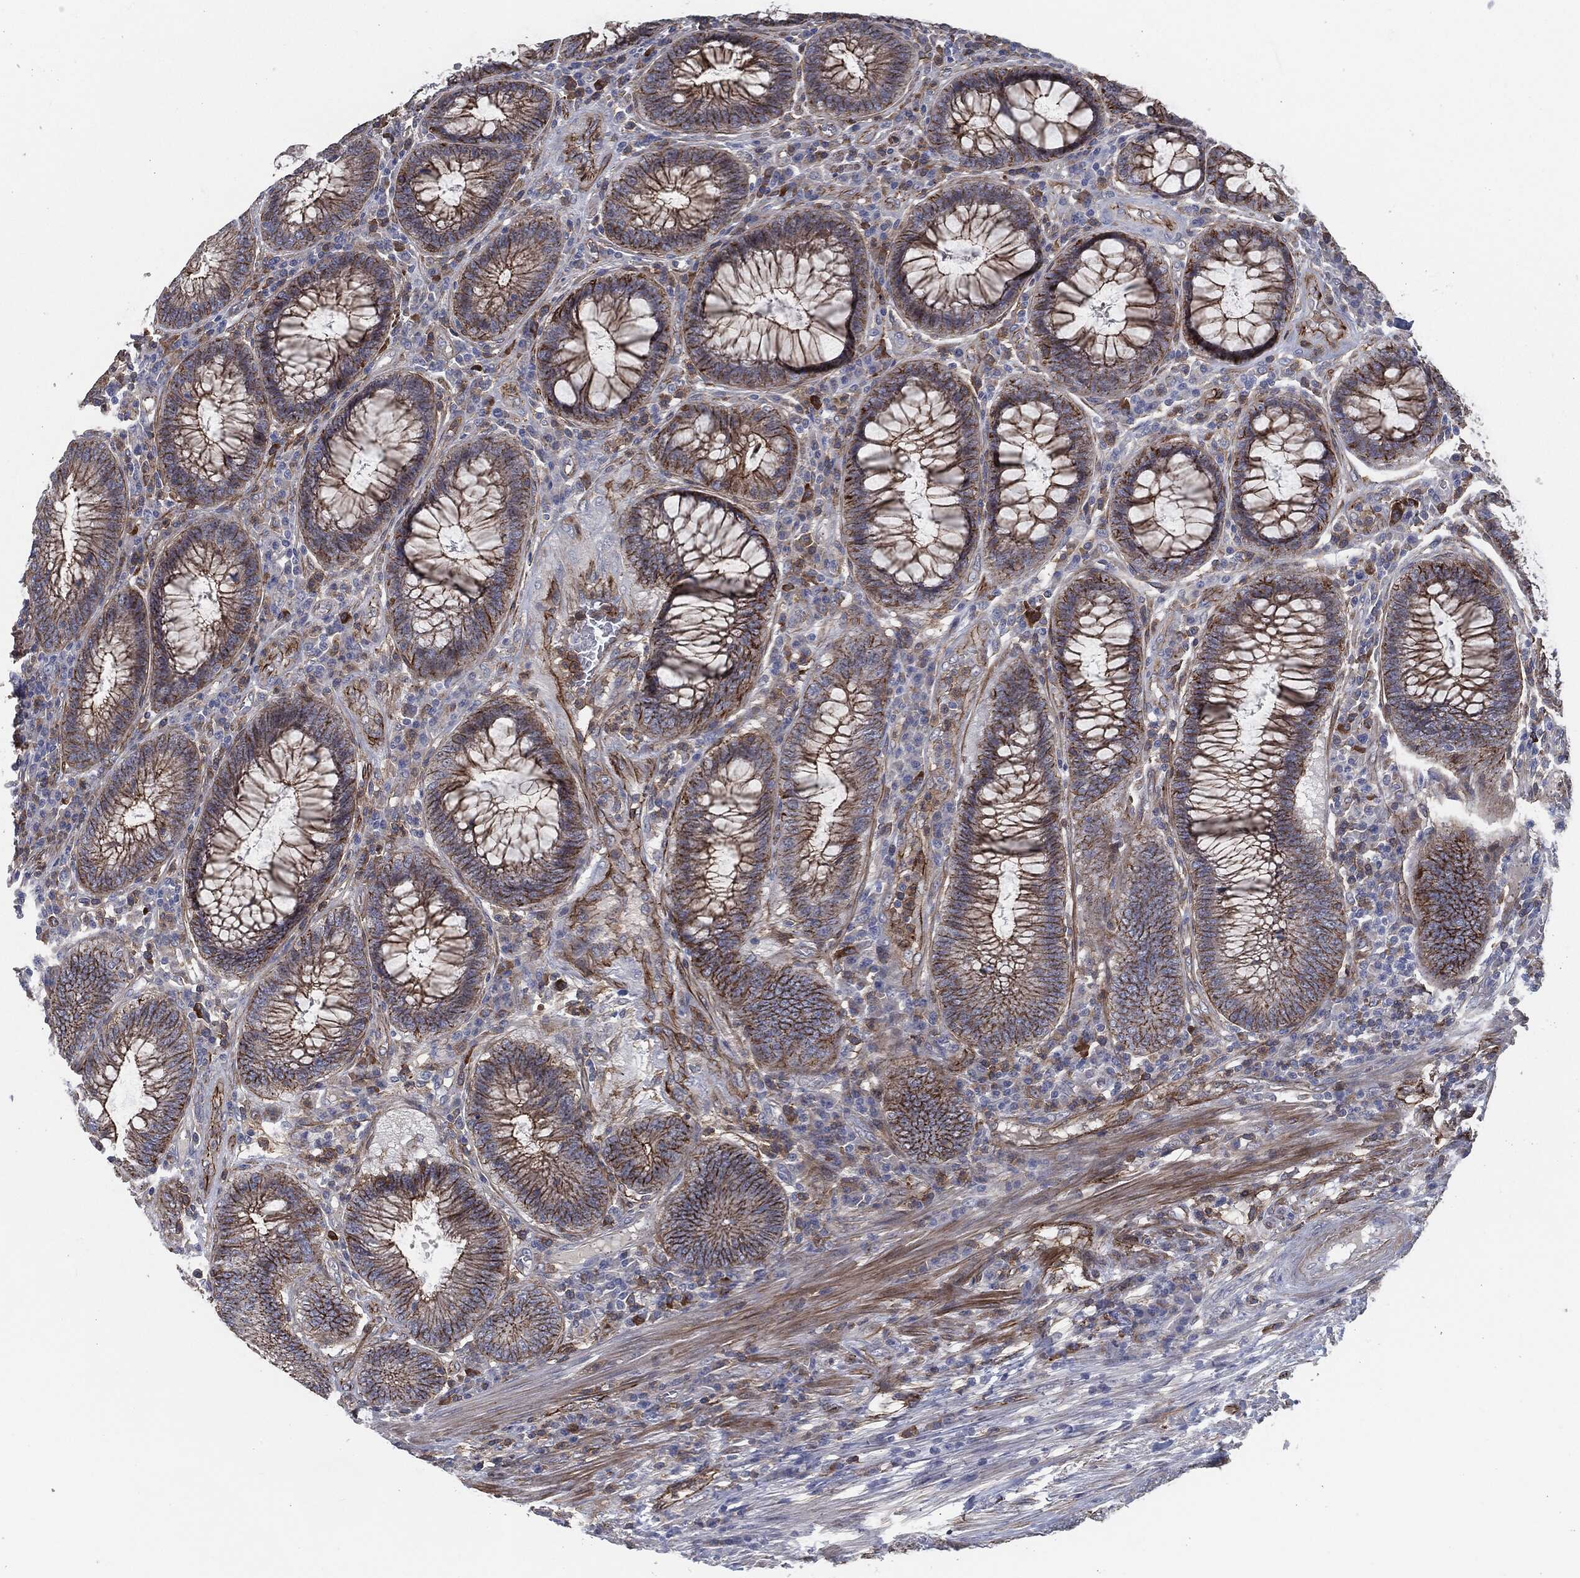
{"staining": {"intensity": "strong", "quantity": ">75%", "location": "cytoplasmic/membranous"}, "tissue": "colorectal cancer", "cell_type": "Tumor cells", "image_type": "cancer", "snomed": [{"axis": "morphology", "description": "Adenocarcinoma, NOS"}, {"axis": "topography", "description": "Colon"}], "caption": "Colorectal adenocarcinoma tissue exhibits strong cytoplasmic/membranous staining in approximately >75% of tumor cells, visualized by immunohistochemistry.", "gene": "SVIL", "patient": {"sex": "female", "age": 67}}